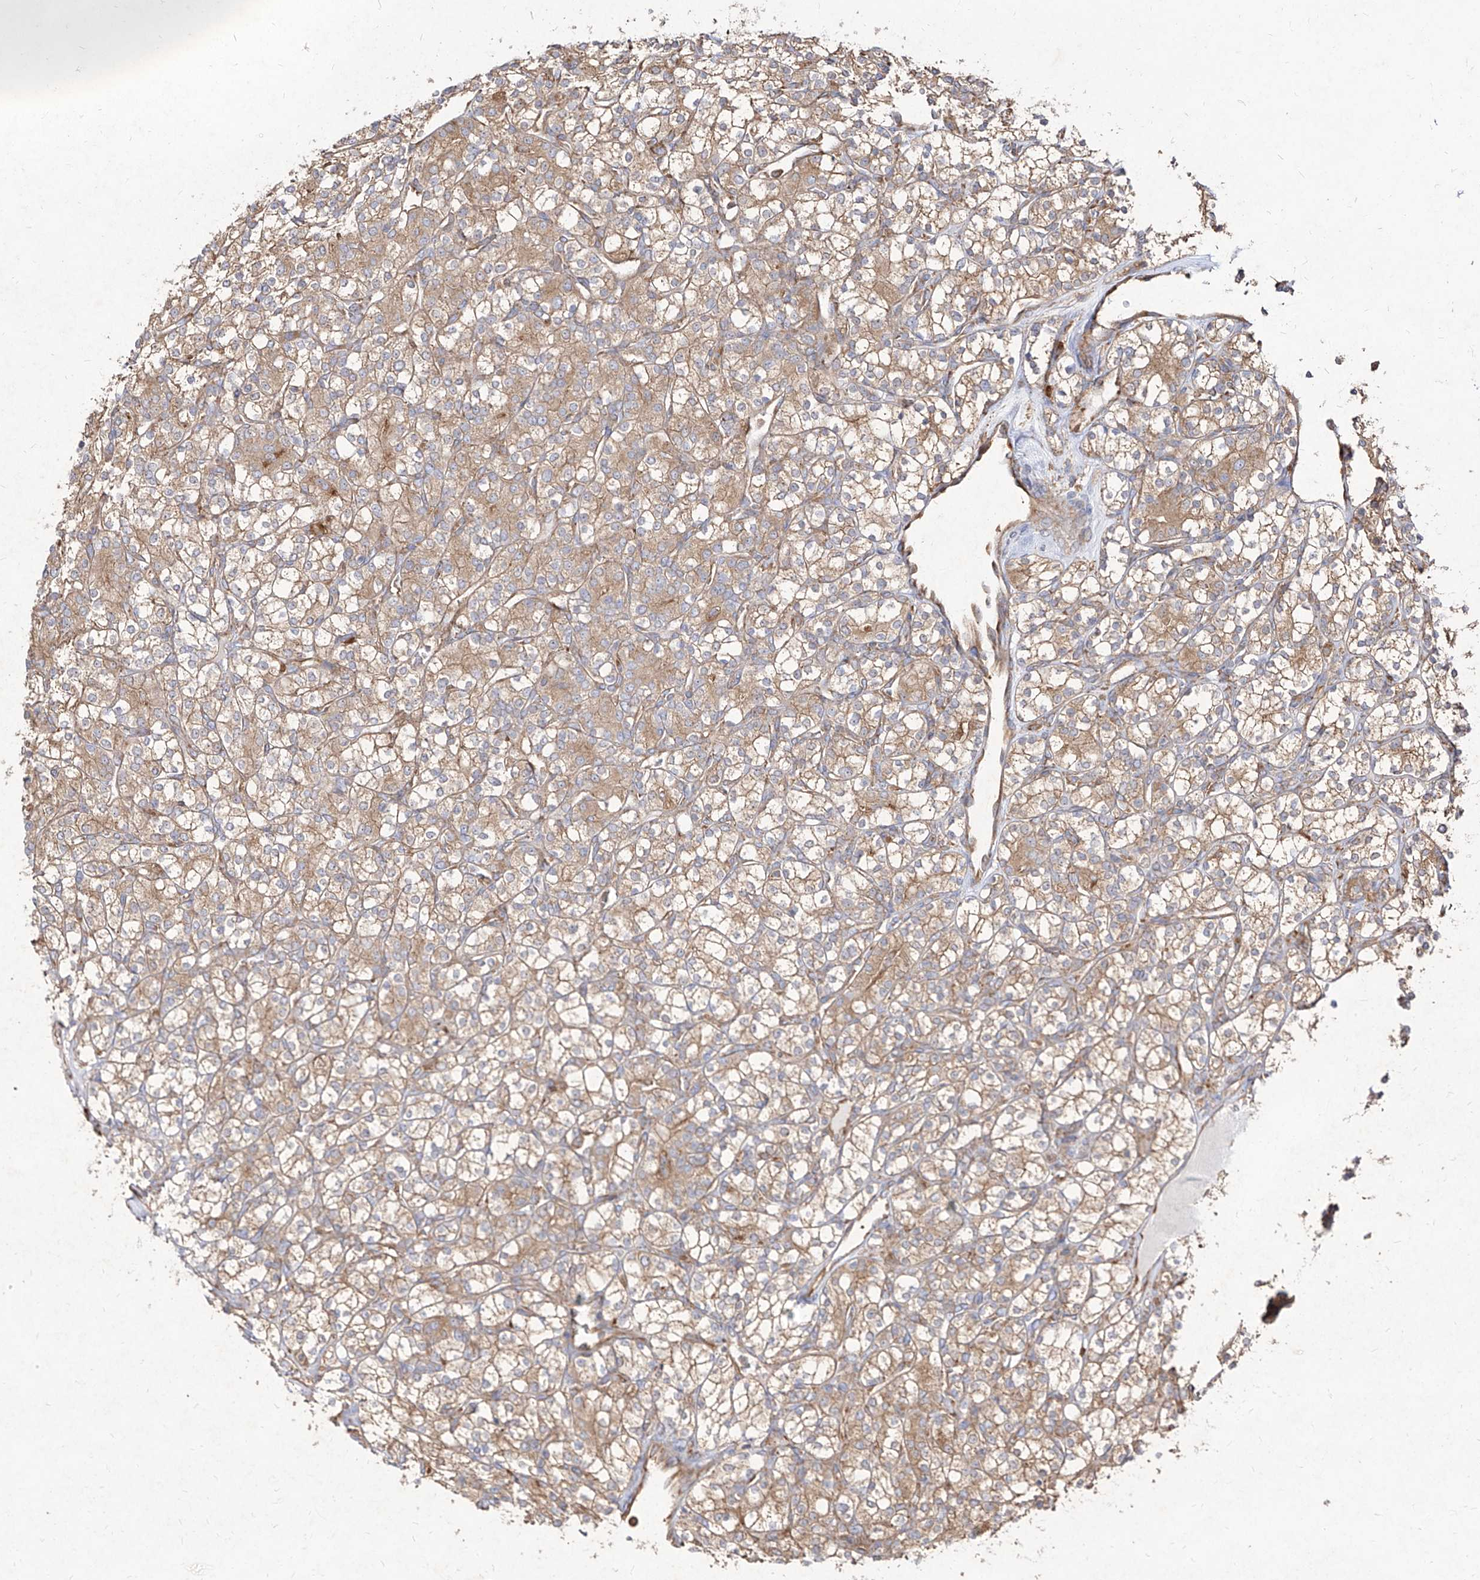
{"staining": {"intensity": "weak", "quantity": ">75%", "location": "cytoplasmic/membranous"}, "tissue": "renal cancer", "cell_type": "Tumor cells", "image_type": "cancer", "snomed": [{"axis": "morphology", "description": "Adenocarcinoma, NOS"}, {"axis": "topography", "description": "Kidney"}], "caption": "IHC histopathology image of neoplastic tissue: adenocarcinoma (renal) stained using immunohistochemistry shows low levels of weak protein expression localized specifically in the cytoplasmic/membranous of tumor cells, appearing as a cytoplasmic/membranous brown color.", "gene": "RPS25", "patient": {"sex": "male", "age": 77}}